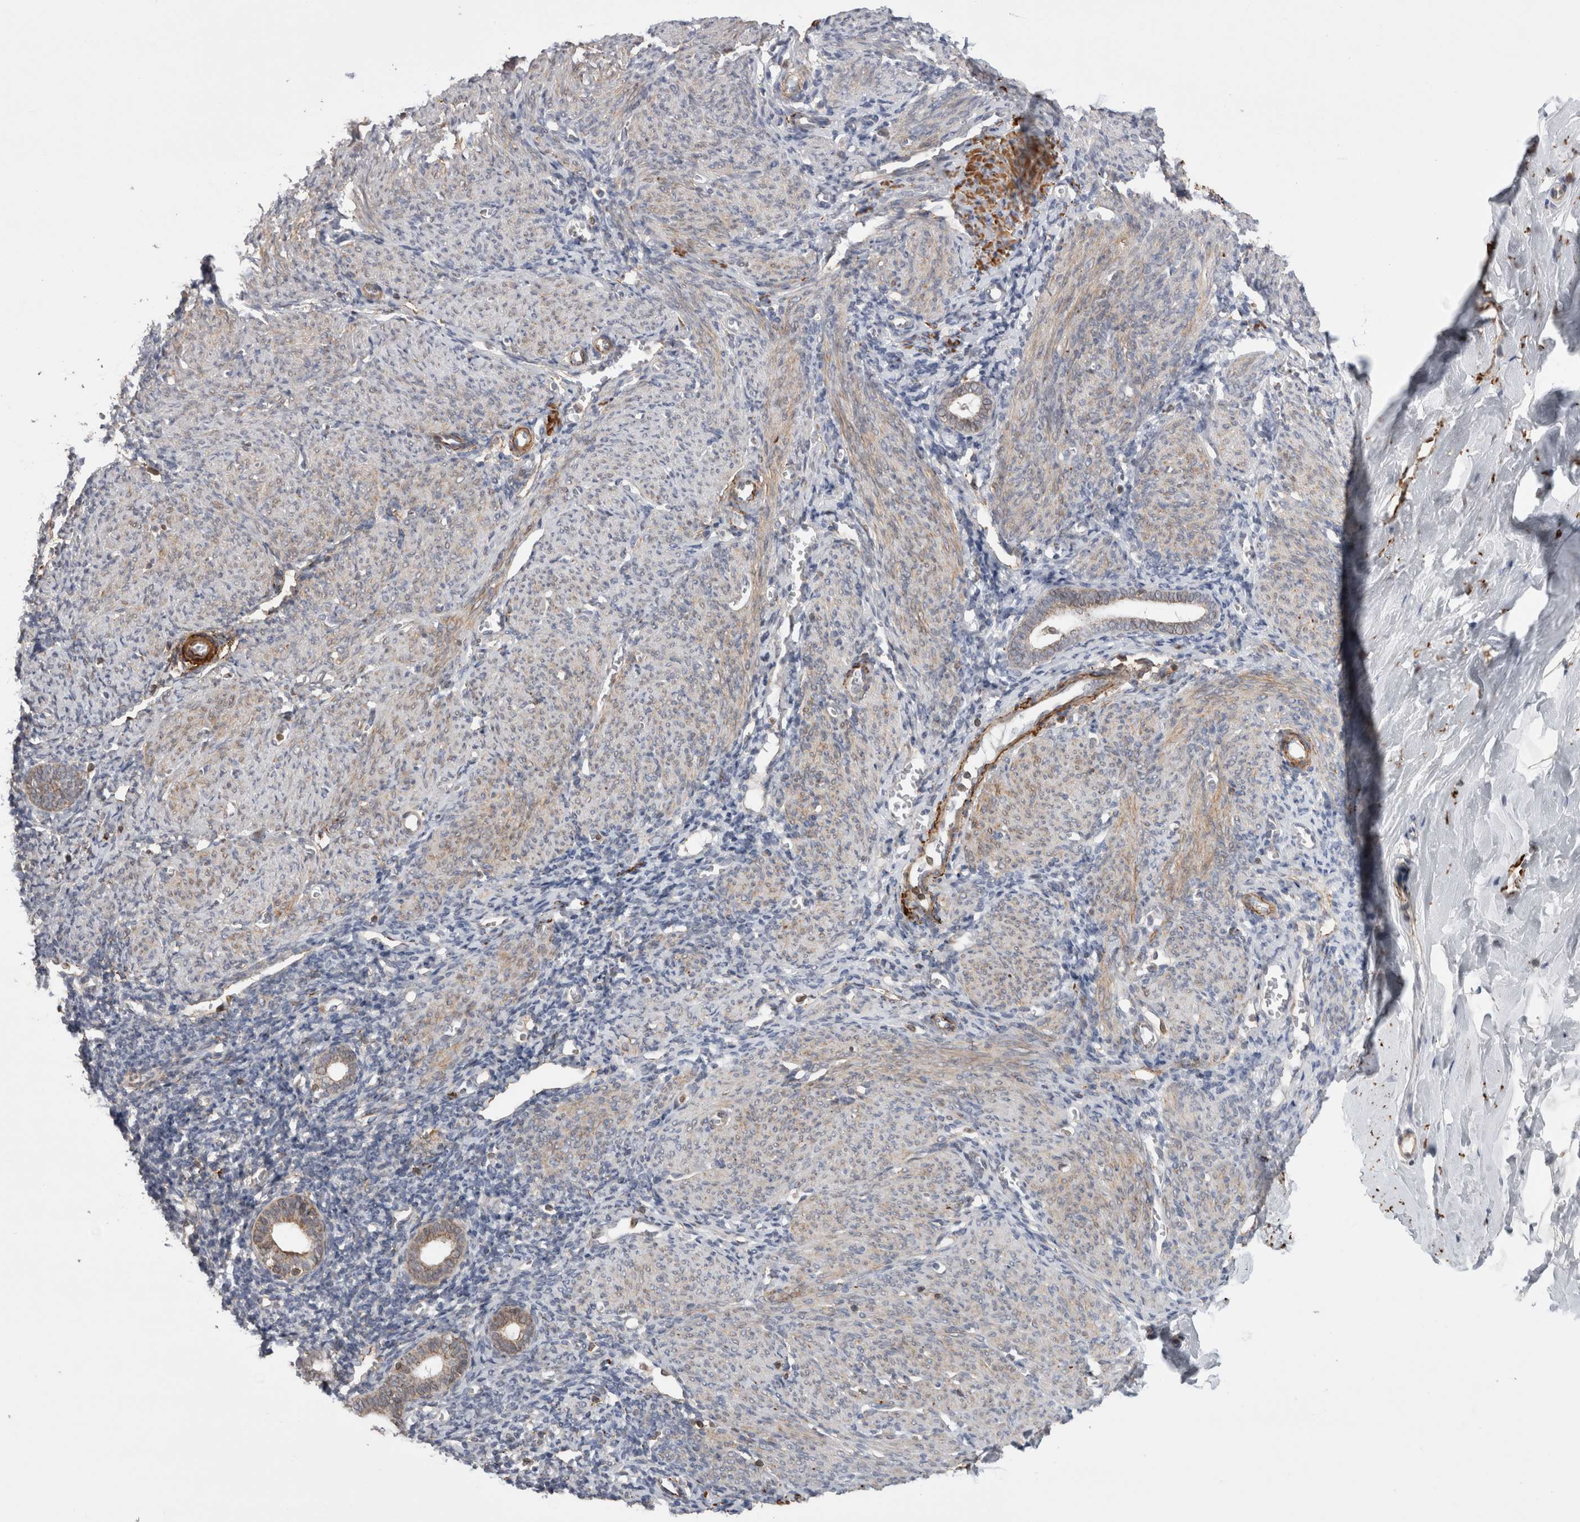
{"staining": {"intensity": "negative", "quantity": "none", "location": "none"}, "tissue": "endometrium", "cell_type": "Cells in endometrial stroma", "image_type": "normal", "snomed": [{"axis": "morphology", "description": "Normal tissue, NOS"}, {"axis": "morphology", "description": "Adenocarcinoma, NOS"}, {"axis": "topography", "description": "Endometrium"}], "caption": "IHC image of benign endometrium: endometrium stained with DAB exhibits no significant protein expression in cells in endometrial stroma.", "gene": "DARS2", "patient": {"sex": "female", "age": 57}}